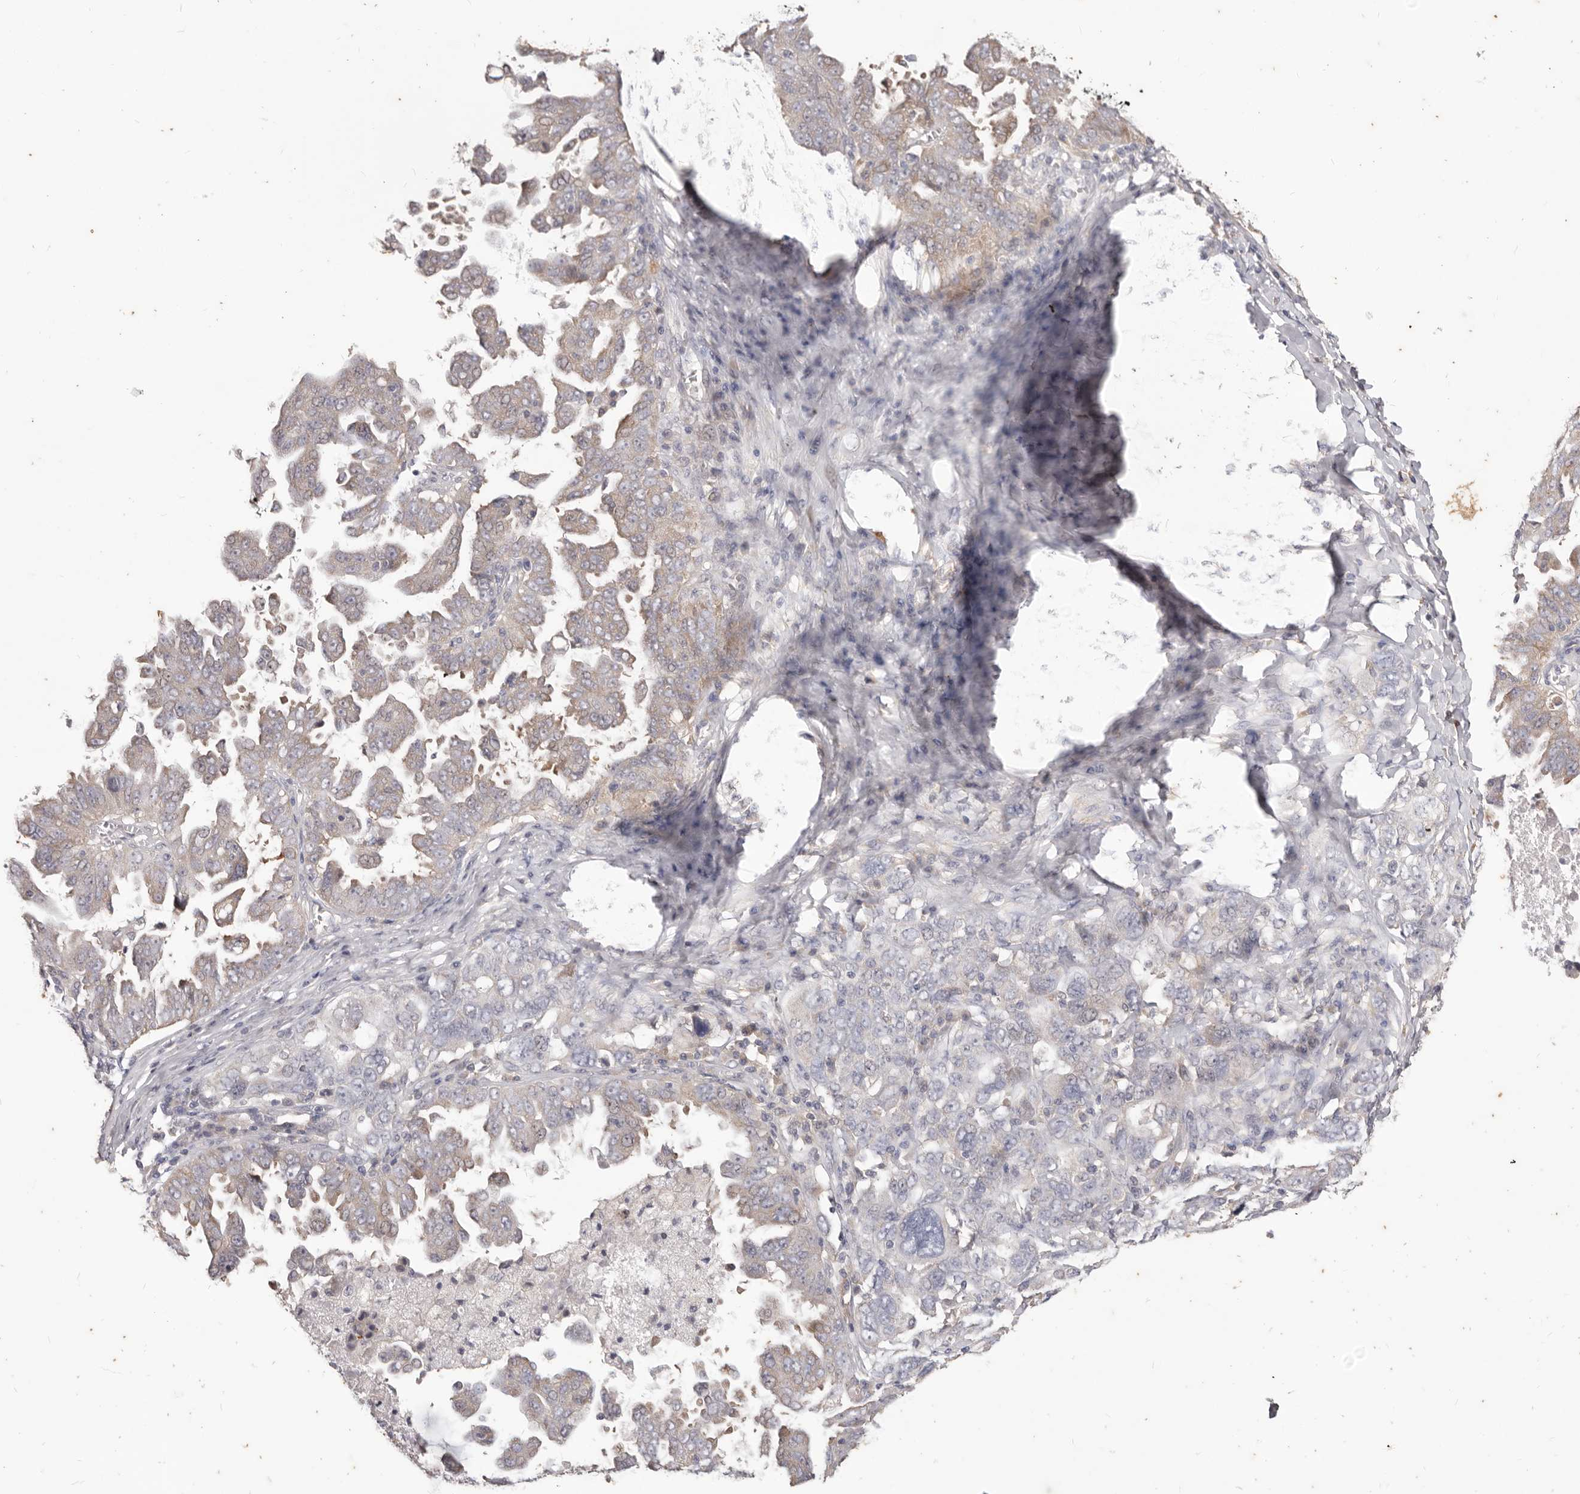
{"staining": {"intensity": "weak", "quantity": "25%-75%", "location": "cytoplasmic/membranous"}, "tissue": "ovarian cancer", "cell_type": "Tumor cells", "image_type": "cancer", "snomed": [{"axis": "morphology", "description": "Carcinoma, endometroid"}, {"axis": "topography", "description": "Ovary"}], "caption": "About 25%-75% of tumor cells in ovarian endometroid carcinoma reveal weak cytoplasmic/membranous protein expression as visualized by brown immunohistochemical staining.", "gene": "WDR77", "patient": {"sex": "female", "age": 62}}